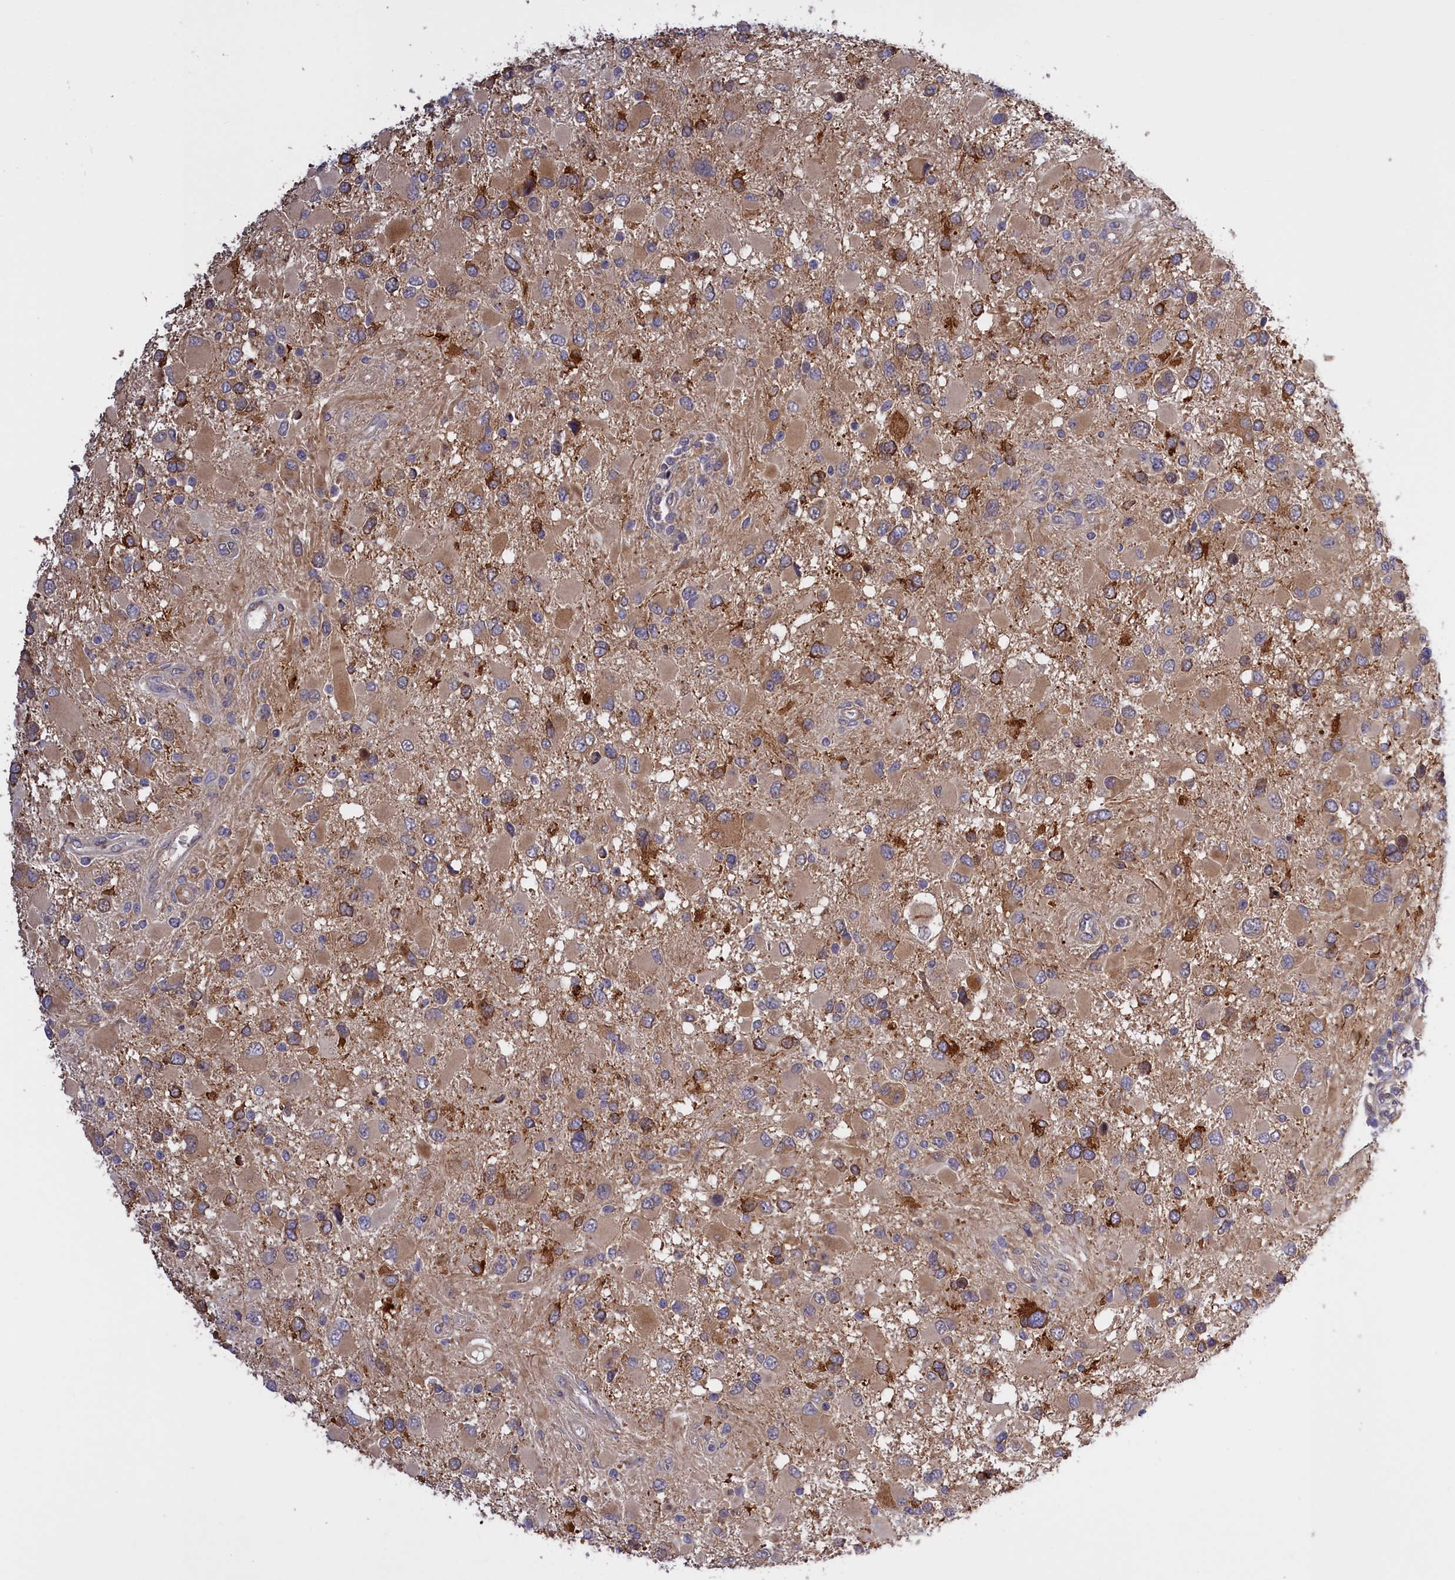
{"staining": {"intensity": "strong", "quantity": "<25%", "location": "cytoplasmic/membranous"}, "tissue": "glioma", "cell_type": "Tumor cells", "image_type": "cancer", "snomed": [{"axis": "morphology", "description": "Glioma, malignant, High grade"}, {"axis": "topography", "description": "Brain"}], "caption": "DAB (3,3'-diaminobenzidine) immunohistochemical staining of malignant glioma (high-grade) reveals strong cytoplasmic/membranous protein positivity in approximately <25% of tumor cells.", "gene": "RRAD", "patient": {"sex": "male", "age": 53}}